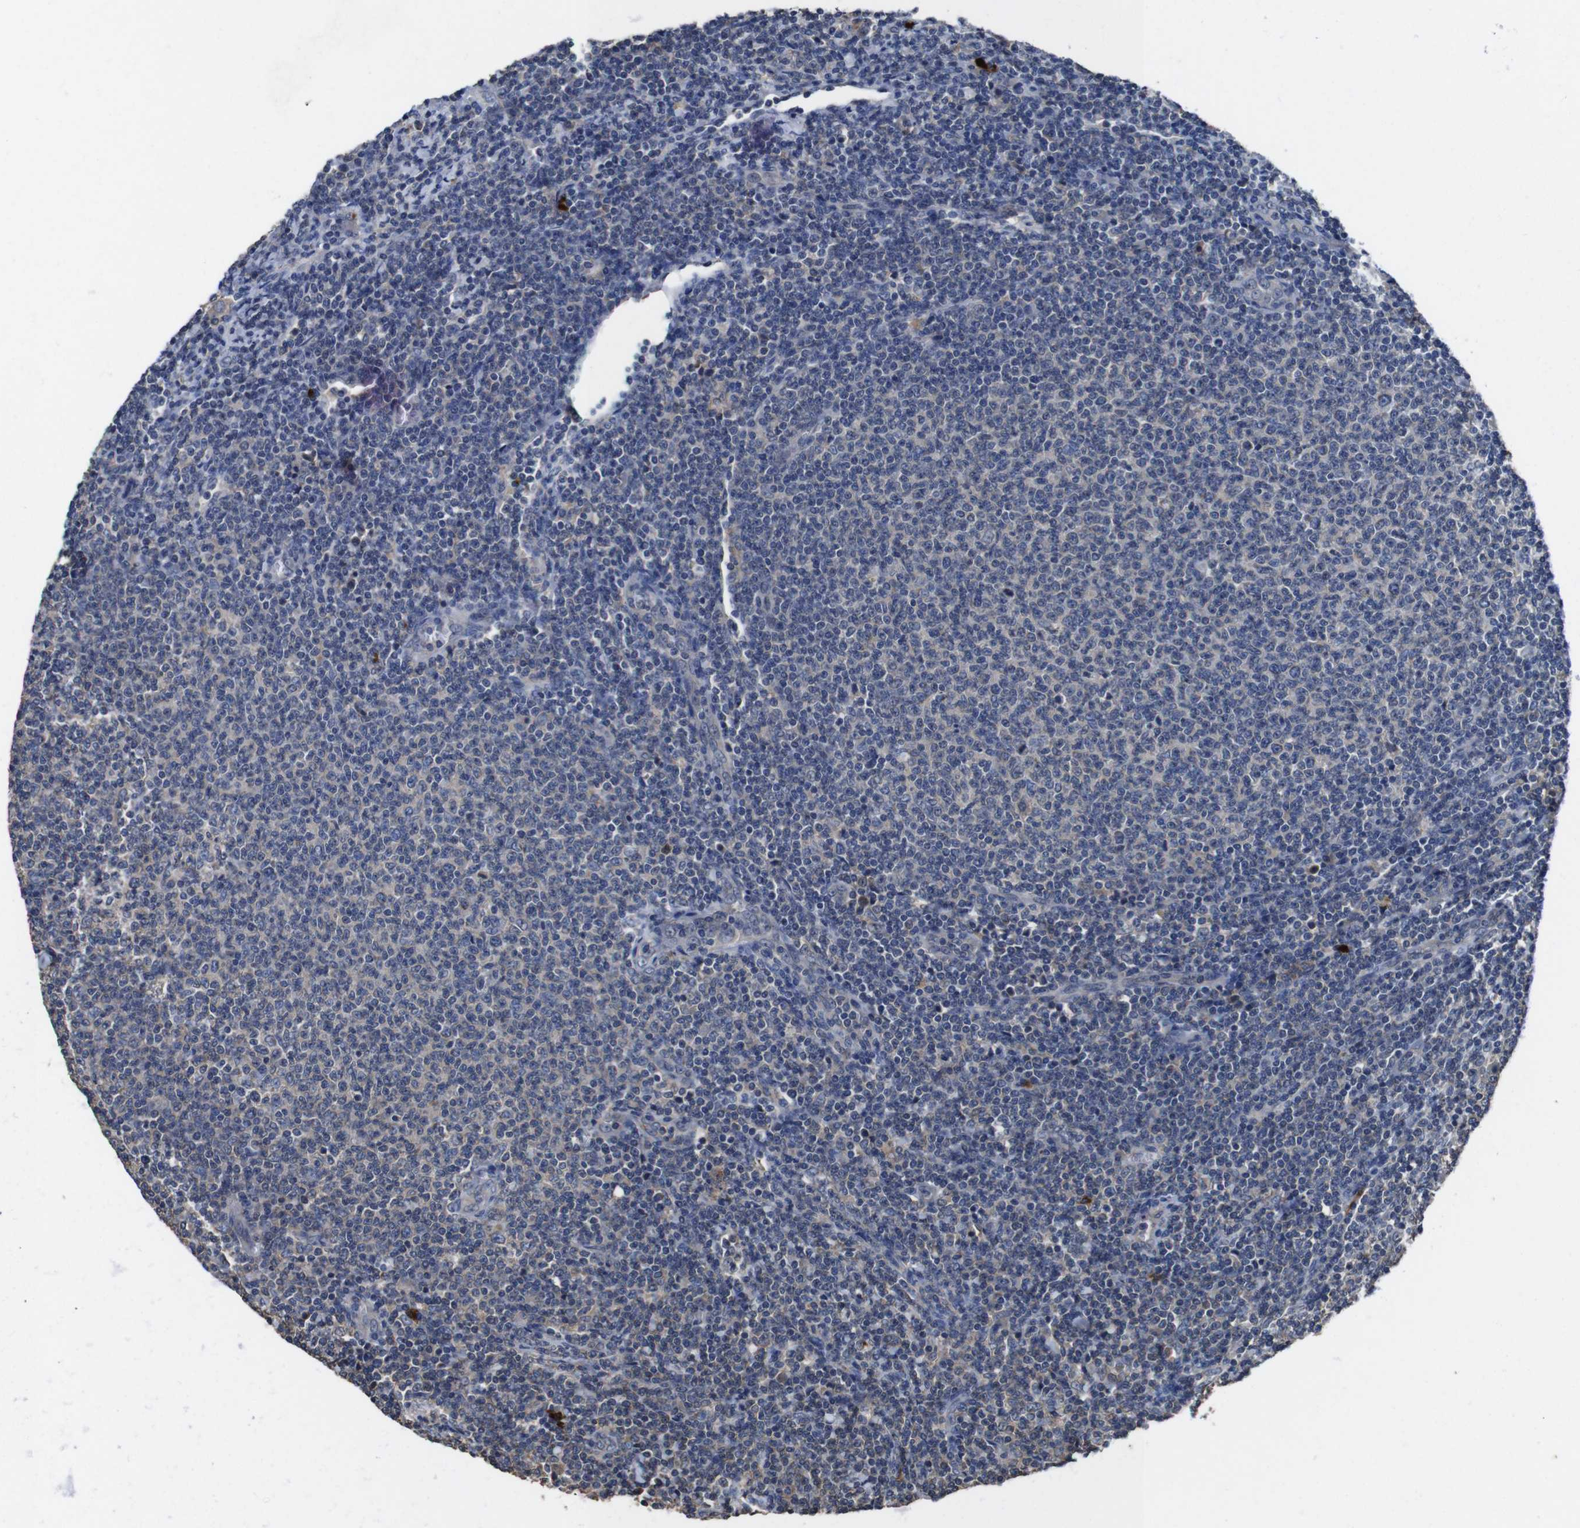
{"staining": {"intensity": "negative", "quantity": "none", "location": "none"}, "tissue": "lymphoma", "cell_type": "Tumor cells", "image_type": "cancer", "snomed": [{"axis": "morphology", "description": "Malignant lymphoma, non-Hodgkin's type, Low grade"}, {"axis": "topography", "description": "Lymph node"}], "caption": "The histopathology image shows no significant expression in tumor cells of low-grade malignant lymphoma, non-Hodgkin's type.", "gene": "GLIPR1", "patient": {"sex": "male", "age": 66}}